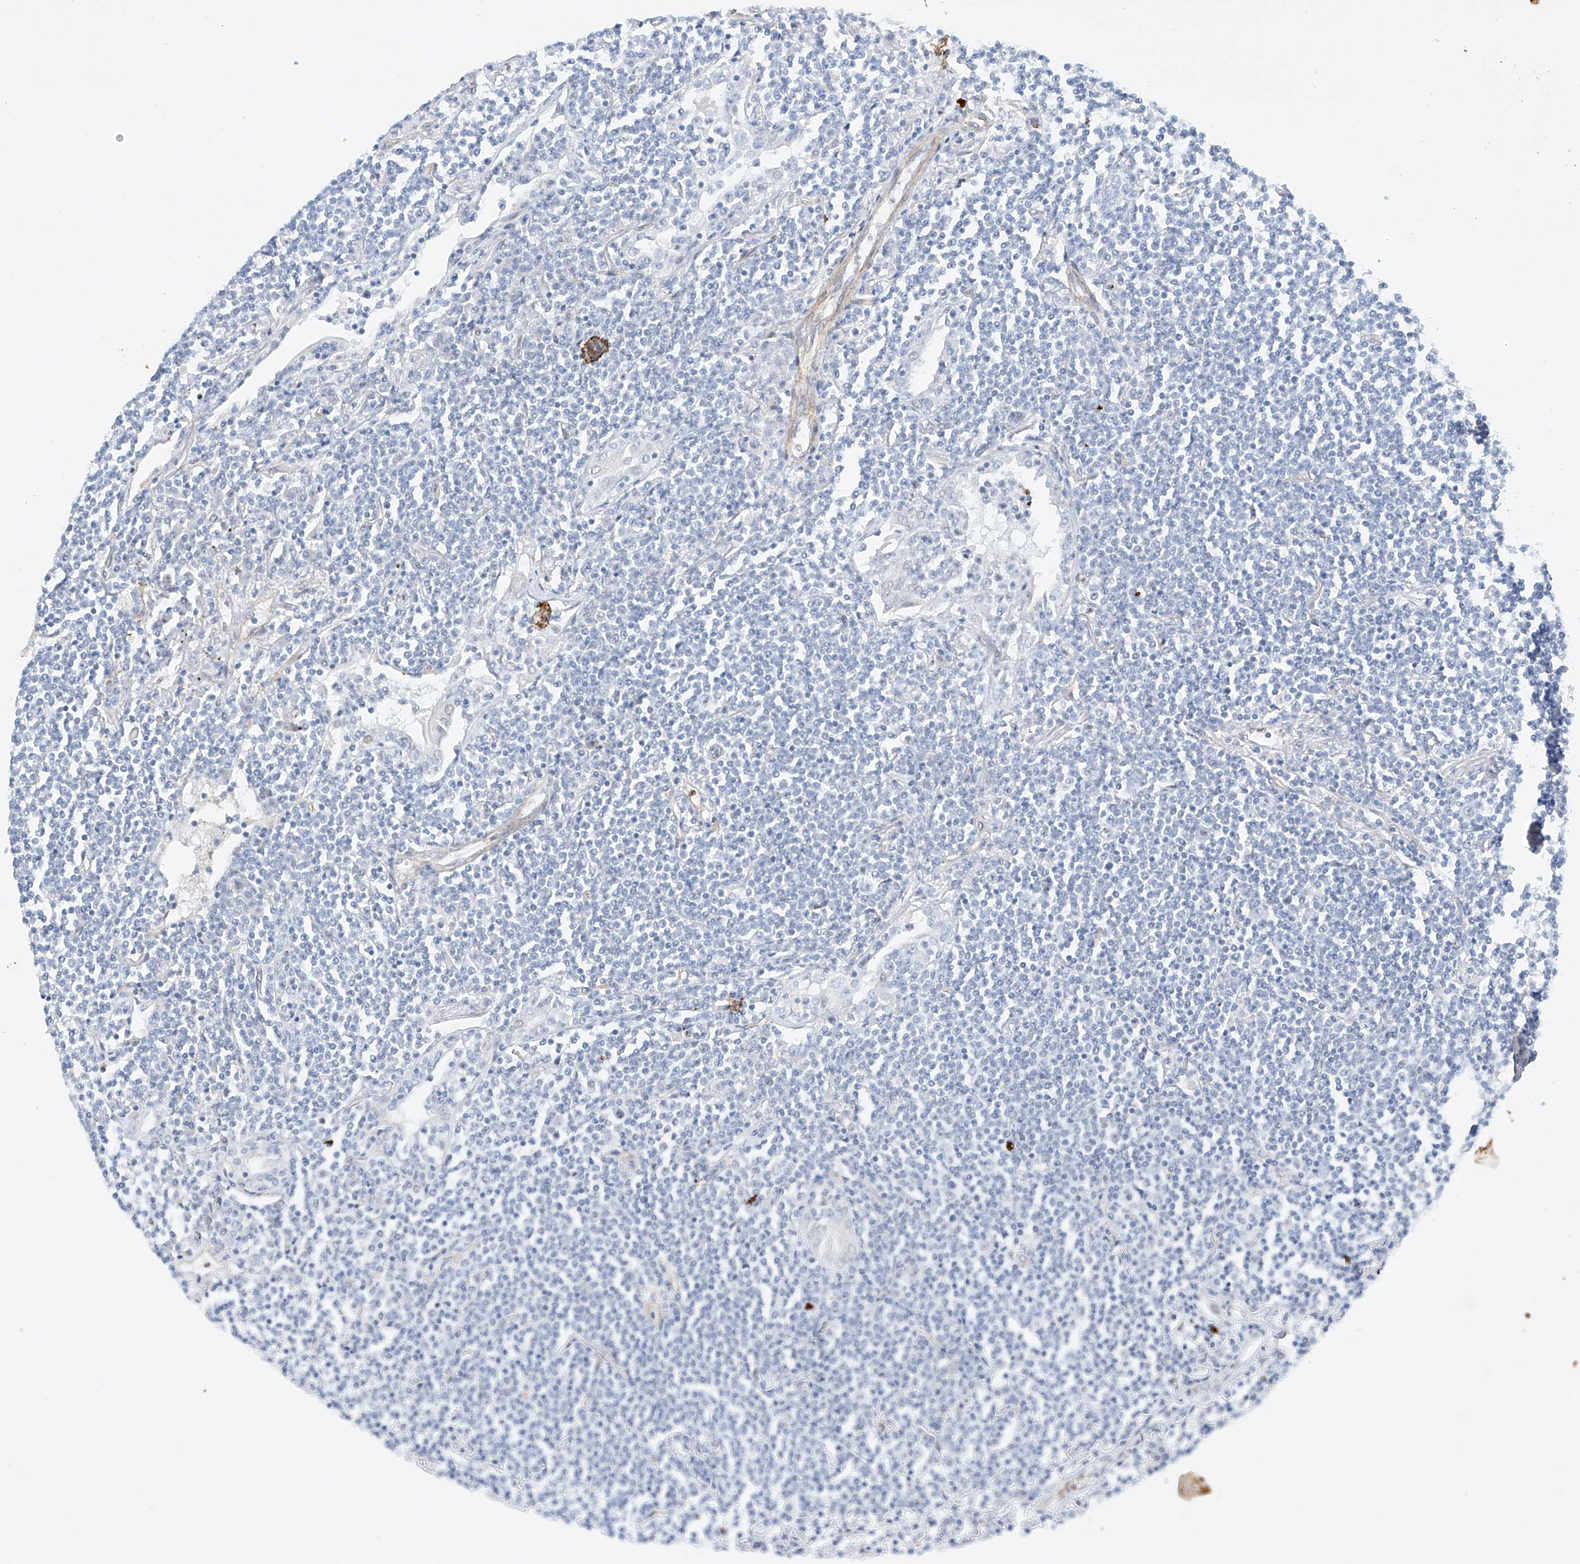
{"staining": {"intensity": "negative", "quantity": "none", "location": "none"}, "tissue": "lymphoma", "cell_type": "Tumor cells", "image_type": "cancer", "snomed": [{"axis": "morphology", "description": "Malignant lymphoma, non-Hodgkin's type, Low grade"}, {"axis": "topography", "description": "Lung"}], "caption": "The micrograph shows no staining of tumor cells in lymphoma.", "gene": "REEP2", "patient": {"sex": "female", "age": 71}}